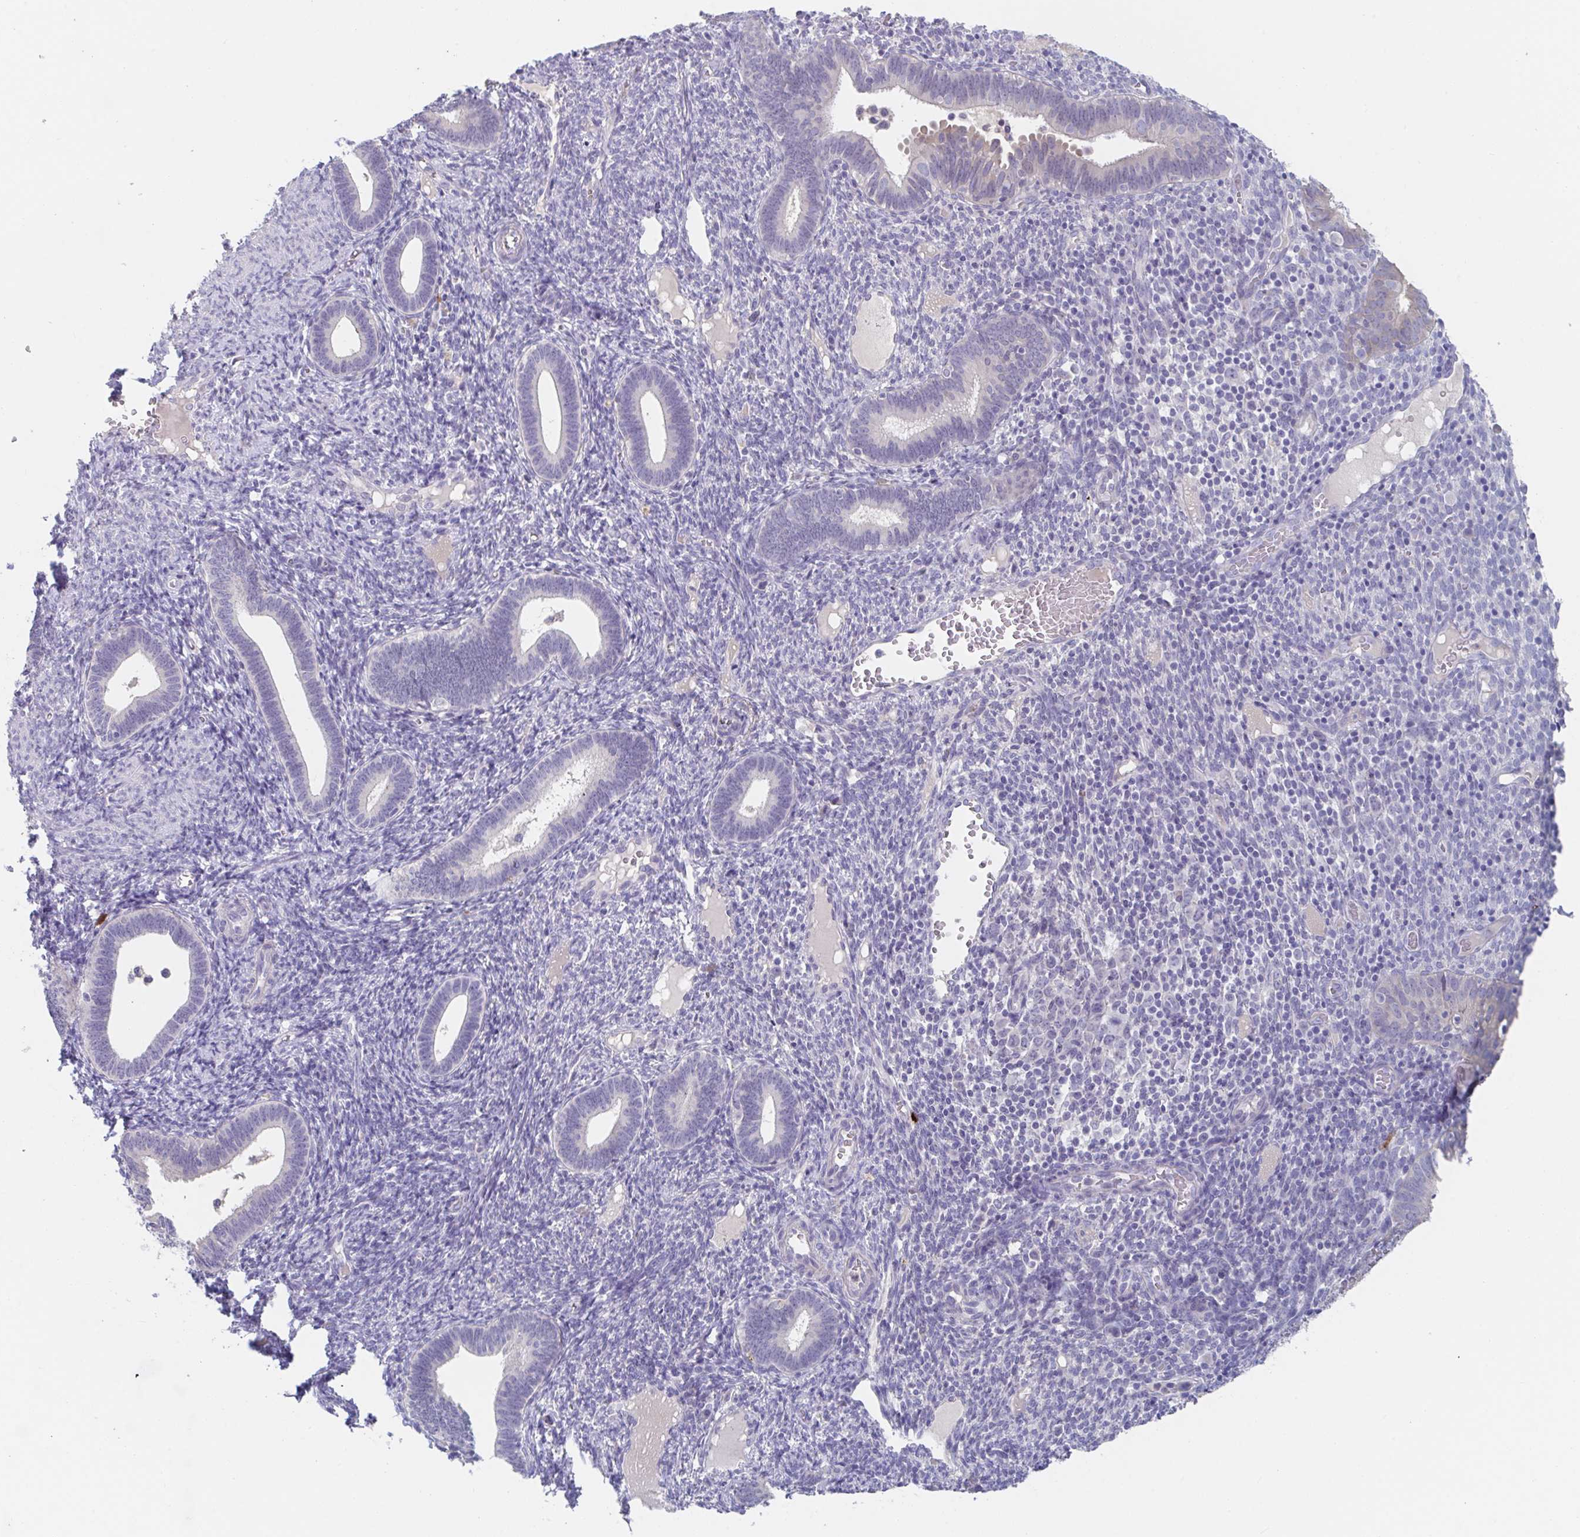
{"staining": {"intensity": "negative", "quantity": "none", "location": "none"}, "tissue": "endometrium", "cell_type": "Cells in endometrial stroma", "image_type": "normal", "snomed": [{"axis": "morphology", "description": "Normal tissue, NOS"}, {"axis": "topography", "description": "Endometrium"}], "caption": "DAB immunohistochemical staining of benign endometrium exhibits no significant positivity in cells in endometrial stroma. (Brightfield microscopy of DAB IHC at high magnification).", "gene": "KCNK5", "patient": {"sex": "female", "age": 41}}